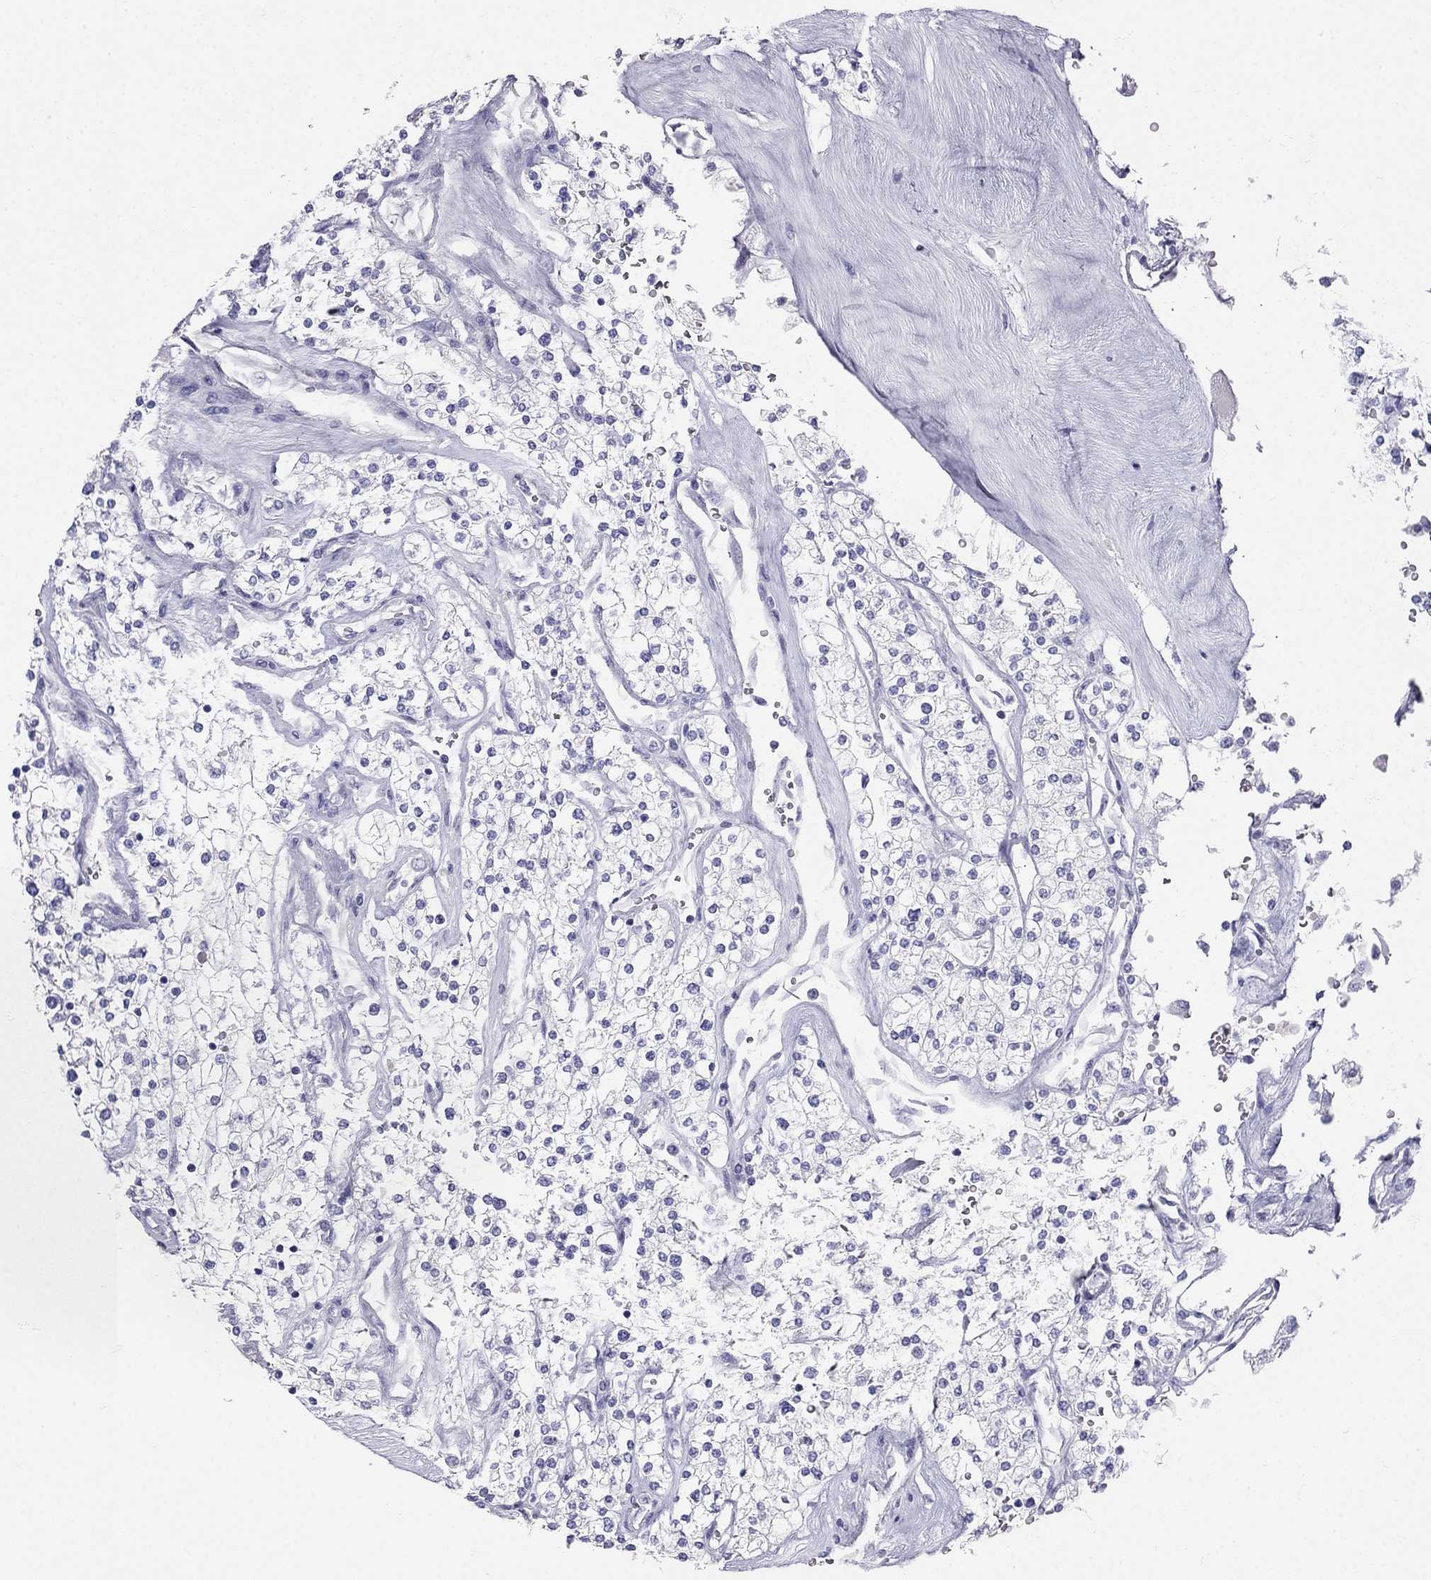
{"staining": {"intensity": "negative", "quantity": "none", "location": "none"}, "tissue": "renal cancer", "cell_type": "Tumor cells", "image_type": "cancer", "snomed": [{"axis": "morphology", "description": "Adenocarcinoma, NOS"}, {"axis": "topography", "description": "Kidney"}], "caption": "IHC photomicrograph of renal cancer stained for a protein (brown), which reveals no staining in tumor cells. (Stains: DAB immunohistochemistry with hematoxylin counter stain, Microscopy: brightfield microscopy at high magnification).", "gene": "RFLNA", "patient": {"sex": "male", "age": 80}}